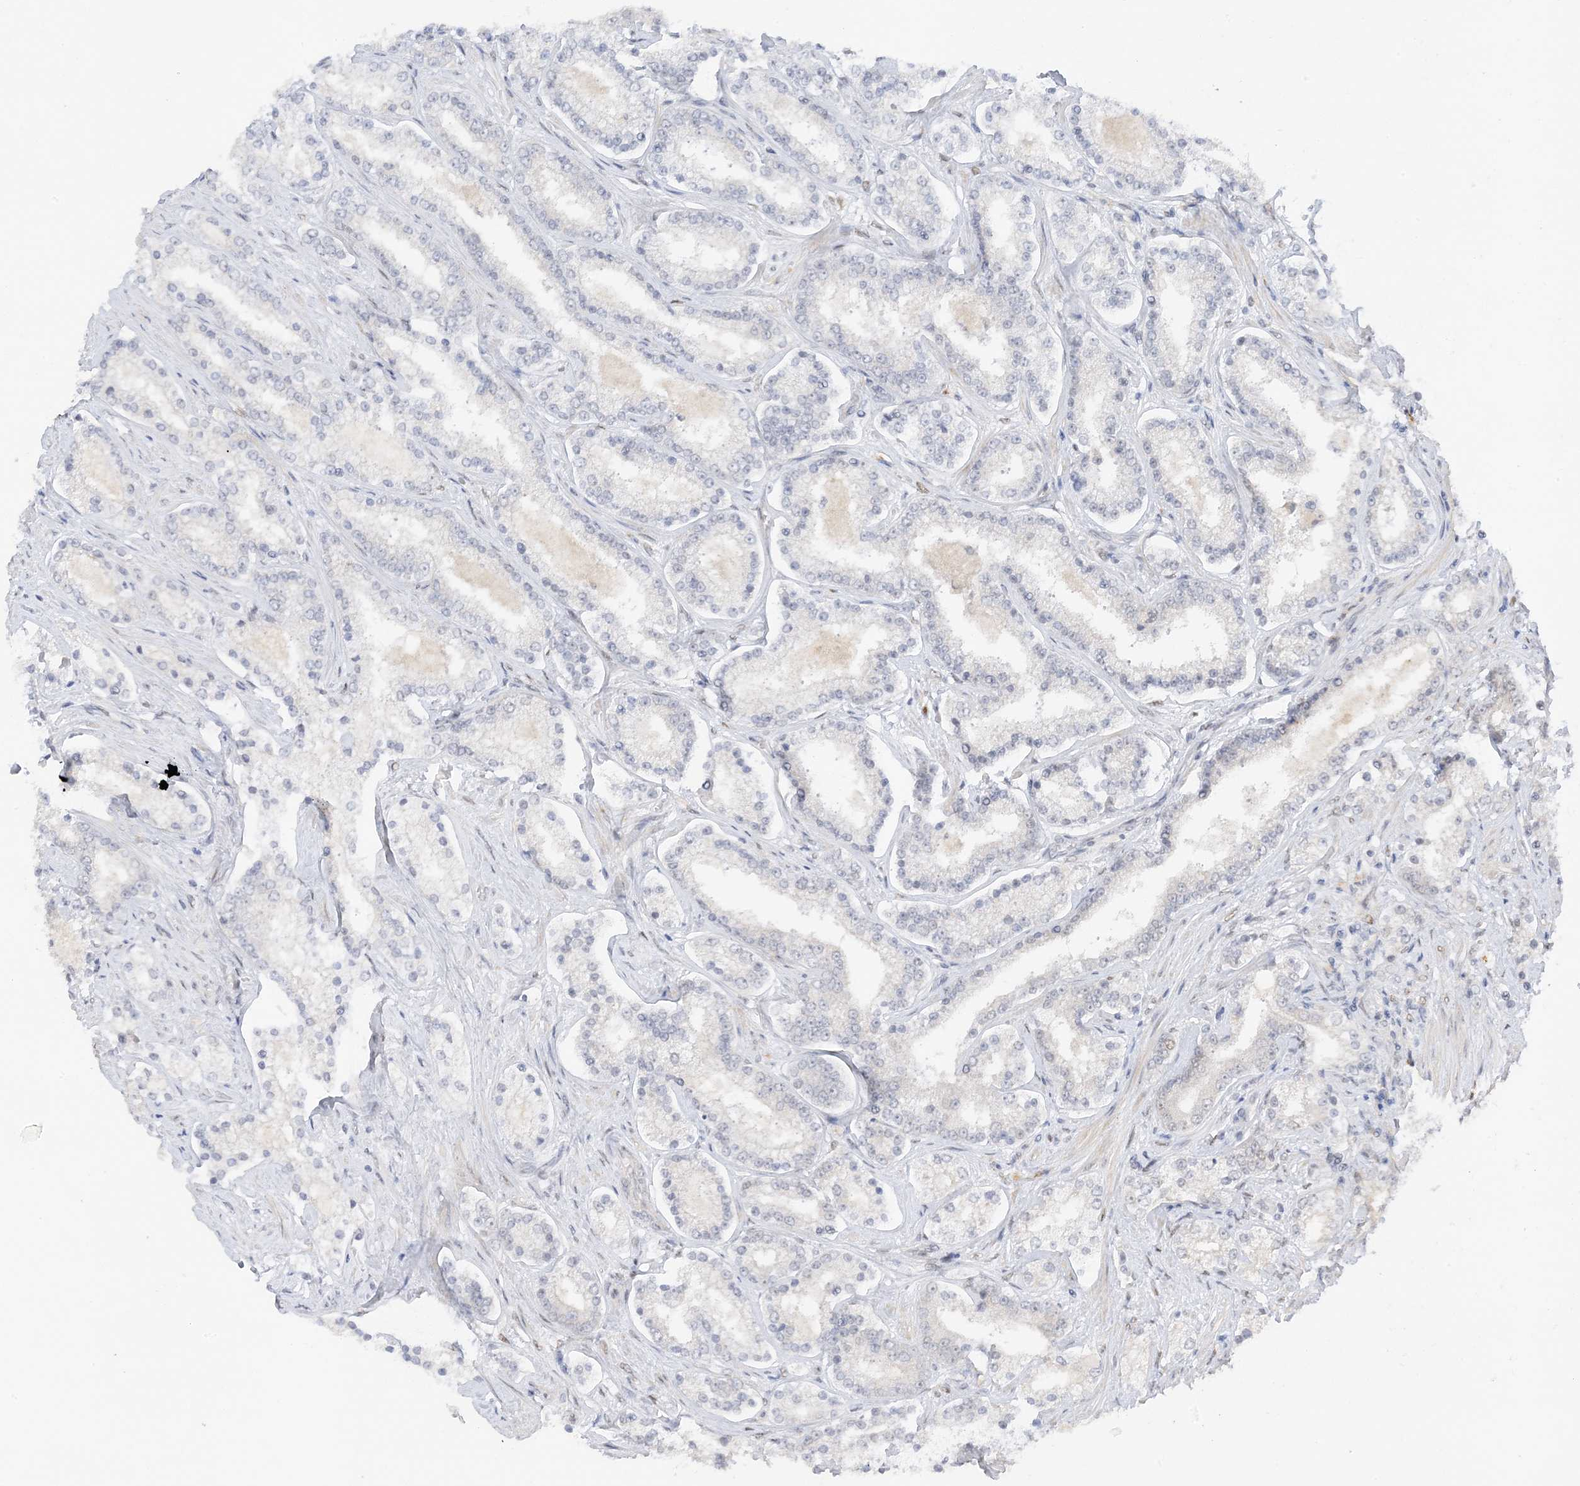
{"staining": {"intensity": "negative", "quantity": "none", "location": "none"}, "tissue": "prostate cancer", "cell_type": "Tumor cells", "image_type": "cancer", "snomed": [{"axis": "morphology", "description": "Normal tissue, NOS"}, {"axis": "morphology", "description": "Adenocarcinoma, High grade"}, {"axis": "topography", "description": "Prostate"}], "caption": "Prostate cancer (adenocarcinoma (high-grade)) stained for a protein using IHC shows no positivity tumor cells.", "gene": "MSL3", "patient": {"sex": "male", "age": 83}}